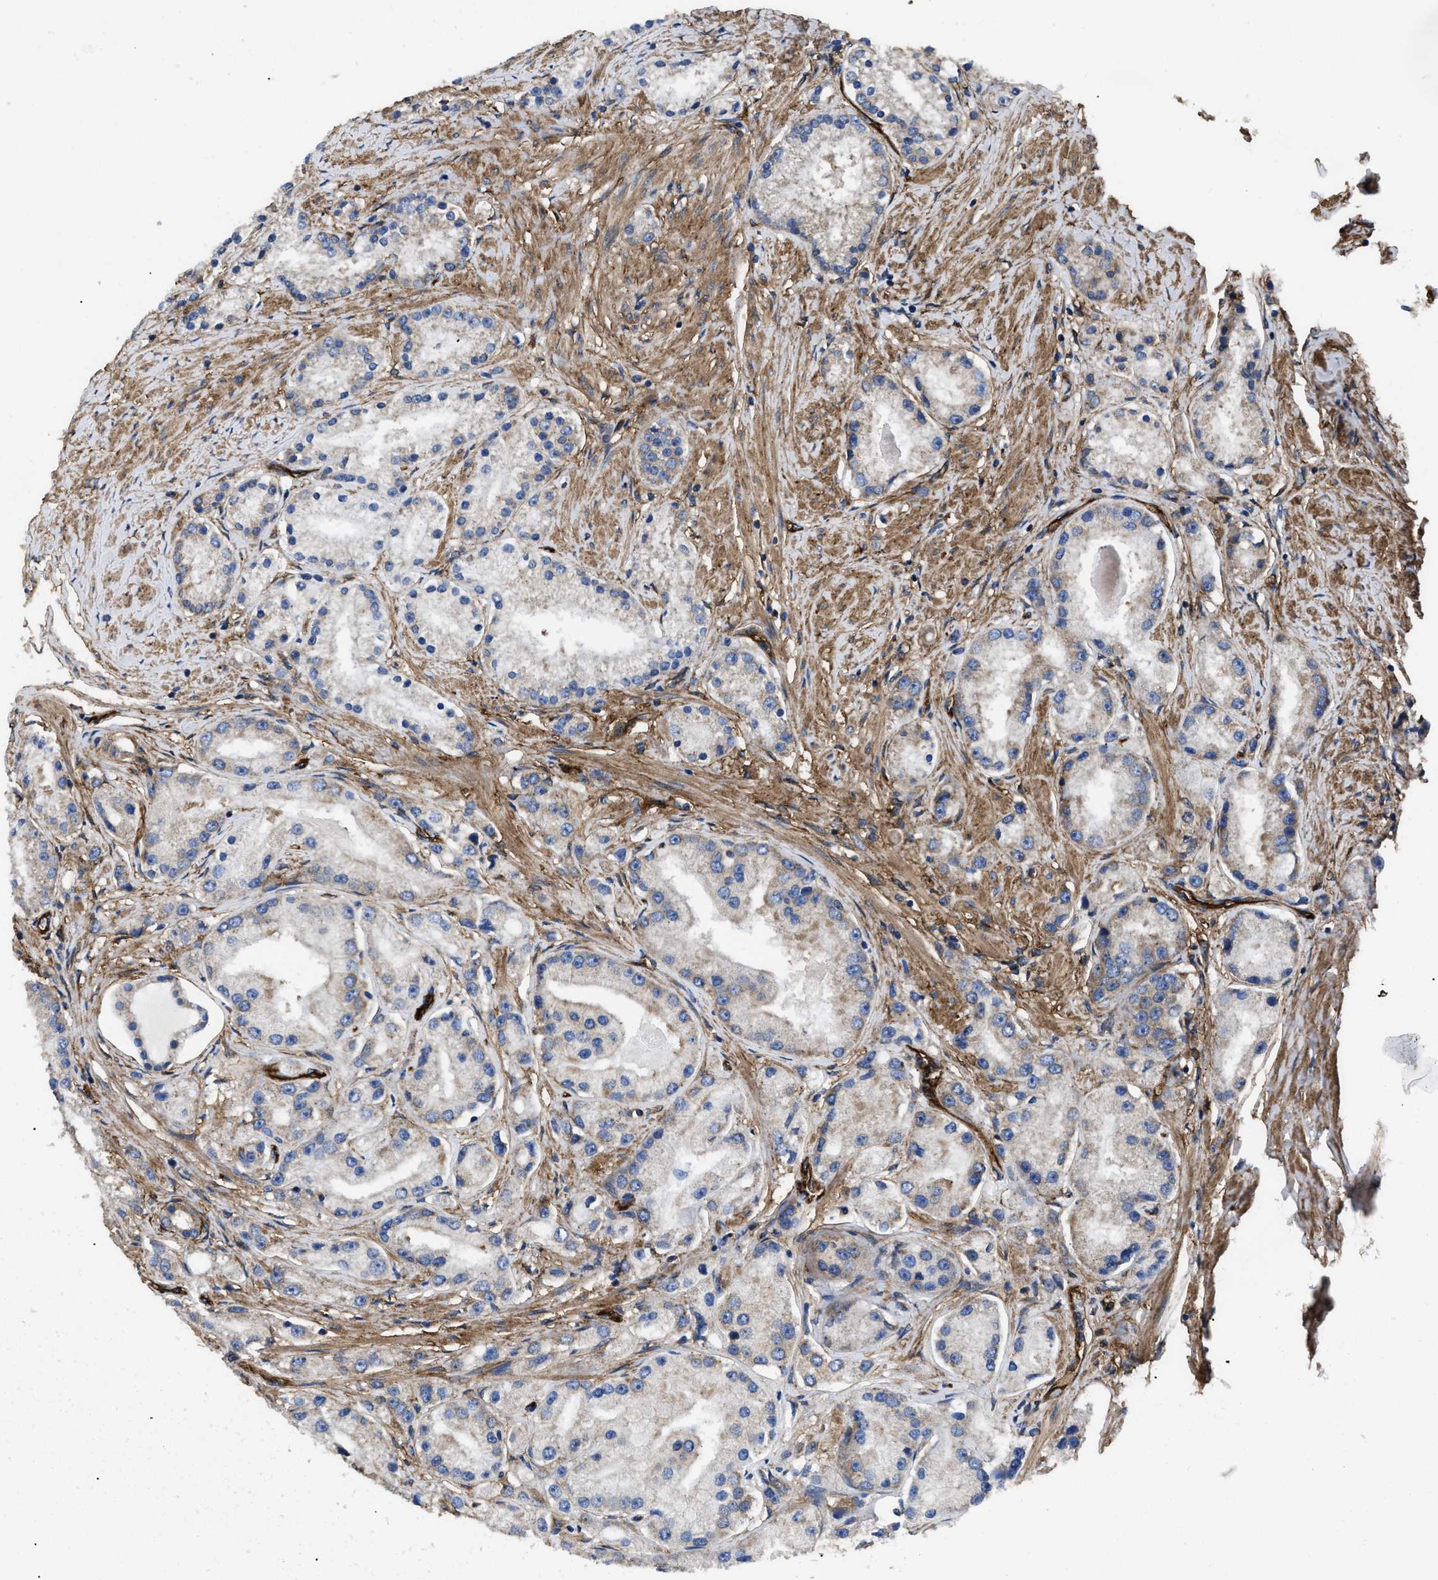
{"staining": {"intensity": "negative", "quantity": "none", "location": "none"}, "tissue": "prostate cancer", "cell_type": "Tumor cells", "image_type": "cancer", "snomed": [{"axis": "morphology", "description": "Adenocarcinoma, Low grade"}, {"axis": "topography", "description": "Prostate"}], "caption": "The immunohistochemistry image has no significant expression in tumor cells of prostate cancer (adenocarcinoma (low-grade)) tissue. (DAB (3,3'-diaminobenzidine) immunohistochemistry visualized using brightfield microscopy, high magnification).", "gene": "NT5E", "patient": {"sex": "male", "age": 63}}